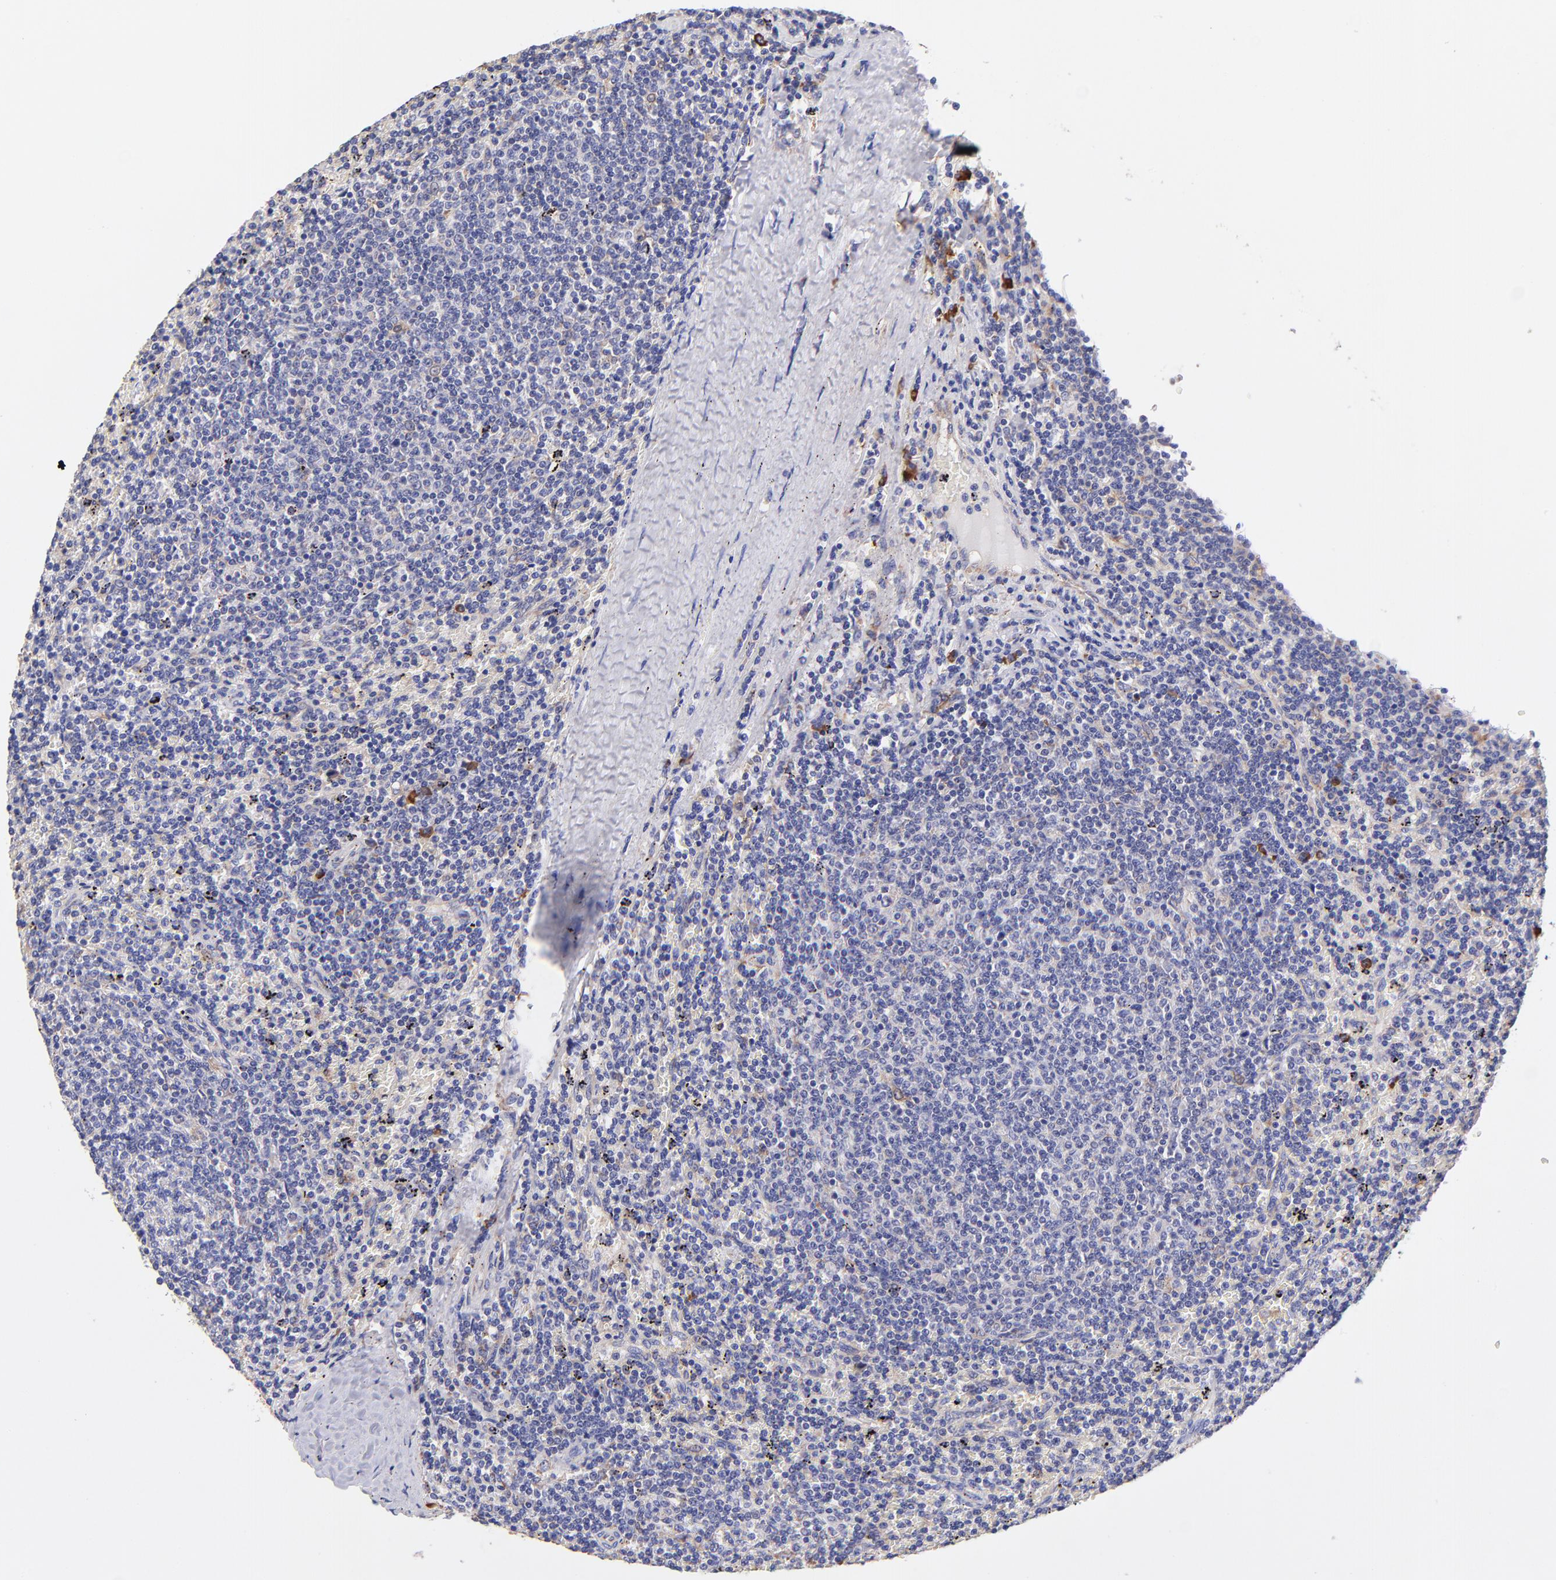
{"staining": {"intensity": "strong", "quantity": "<25%", "location": "cytoplasmic/membranous"}, "tissue": "lymphoma", "cell_type": "Tumor cells", "image_type": "cancer", "snomed": [{"axis": "morphology", "description": "Malignant lymphoma, non-Hodgkin's type, Low grade"}, {"axis": "topography", "description": "Spleen"}], "caption": "Tumor cells show medium levels of strong cytoplasmic/membranous expression in approximately <25% of cells in lymphoma.", "gene": "PREX1", "patient": {"sex": "female", "age": 50}}